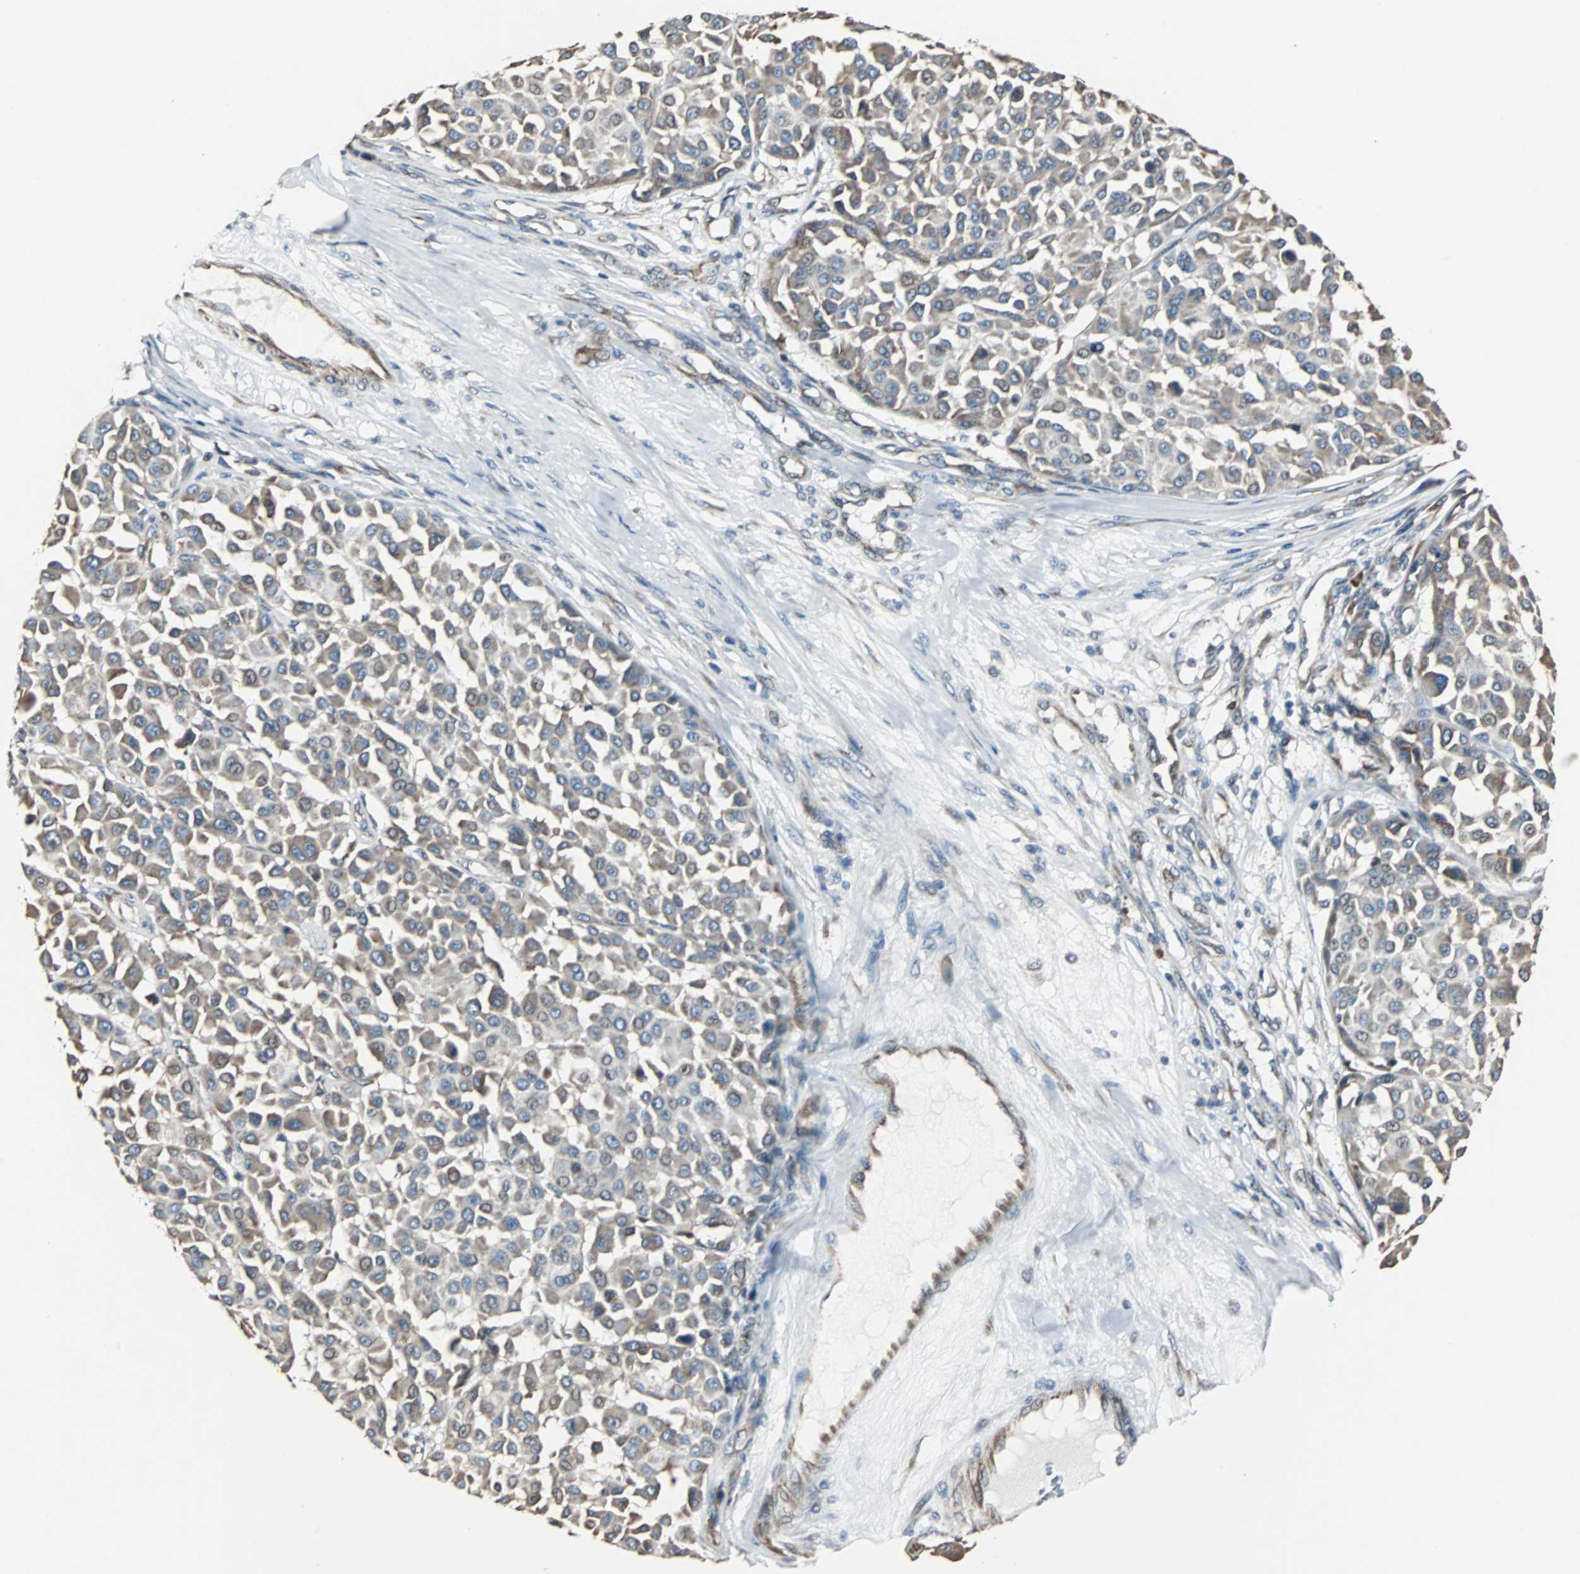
{"staining": {"intensity": "weak", "quantity": "25%-75%", "location": "cytoplasmic/membranous"}, "tissue": "melanoma", "cell_type": "Tumor cells", "image_type": "cancer", "snomed": [{"axis": "morphology", "description": "Malignant melanoma, Metastatic site"}, {"axis": "topography", "description": "Soft tissue"}], "caption": "Brown immunohistochemical staining in human malignant melanoma (metastatic site) exhibits weak cytoplasmic/membranous staining in approximately 25%-75% of tumor cells. (DAB IHC with brightfield microscopy, high magnification).", "gene": "CHP1", "patient": {"sex": "male", "age": 41}}